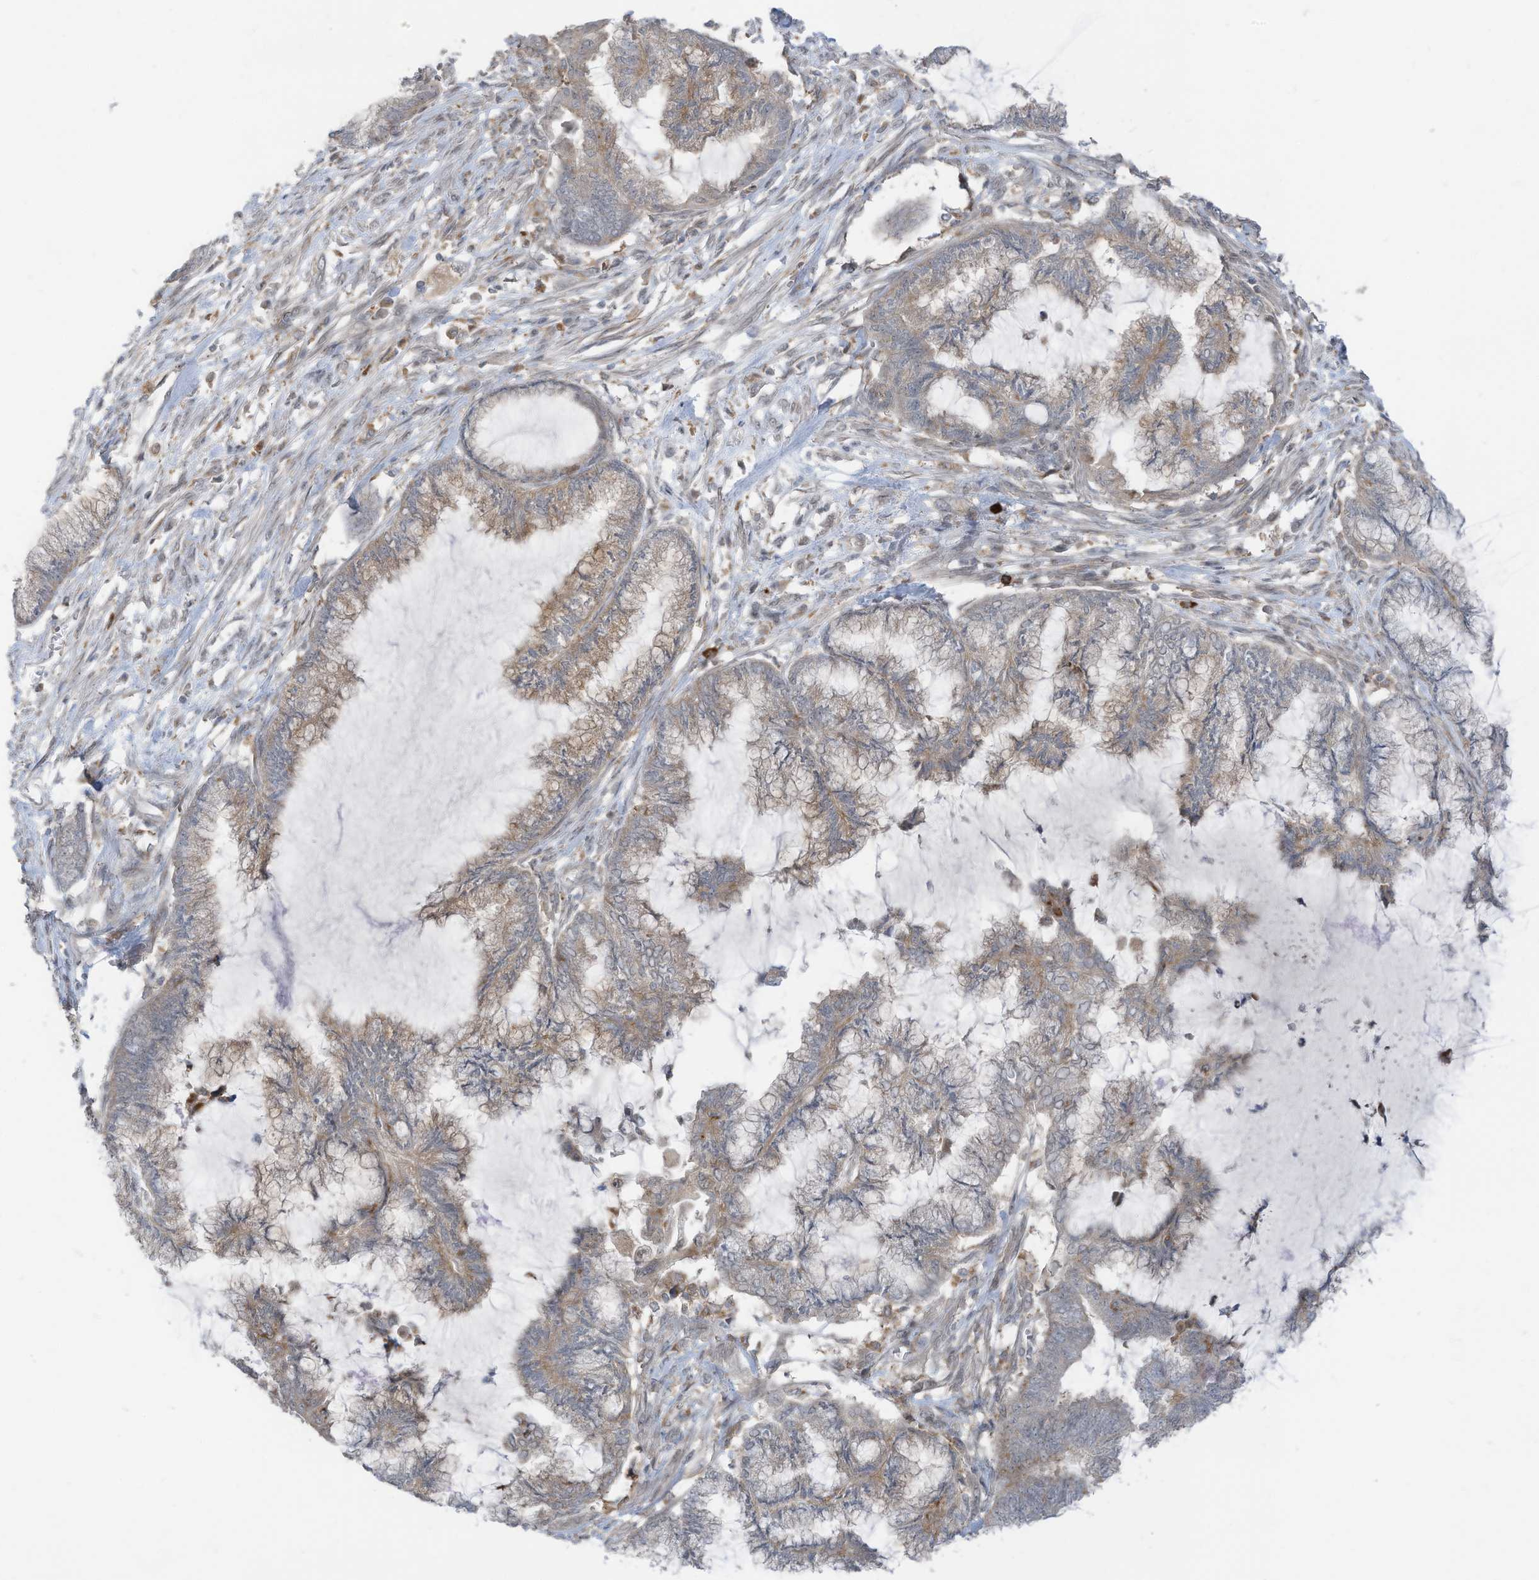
{"staining": {"intensity": "weak", "quantity": ">75%", "location": "cytoplasmic/membranous"}, "tissue": "endometrial cancer", "cell_type": "Tumor cells", "image_type": "cancer", "snomed": [{"axis": "morphology", "description": "Adenocarcinoma, NOS"}, {"axis": "topography", "description": "Endometrium"}], "caption": "Protein staining of endometrial cancer (adenocarcinoma) tissue exhibits weak cytoplasmic/membranous expression in approximately >75% of tumor cells. (DAB (3,3'-diaminobenzidine) IHC, brown staining for protein, blue staining for nuclei).", "gene": "DZIP3", "patient": {"sex": "female", "age": 86}}